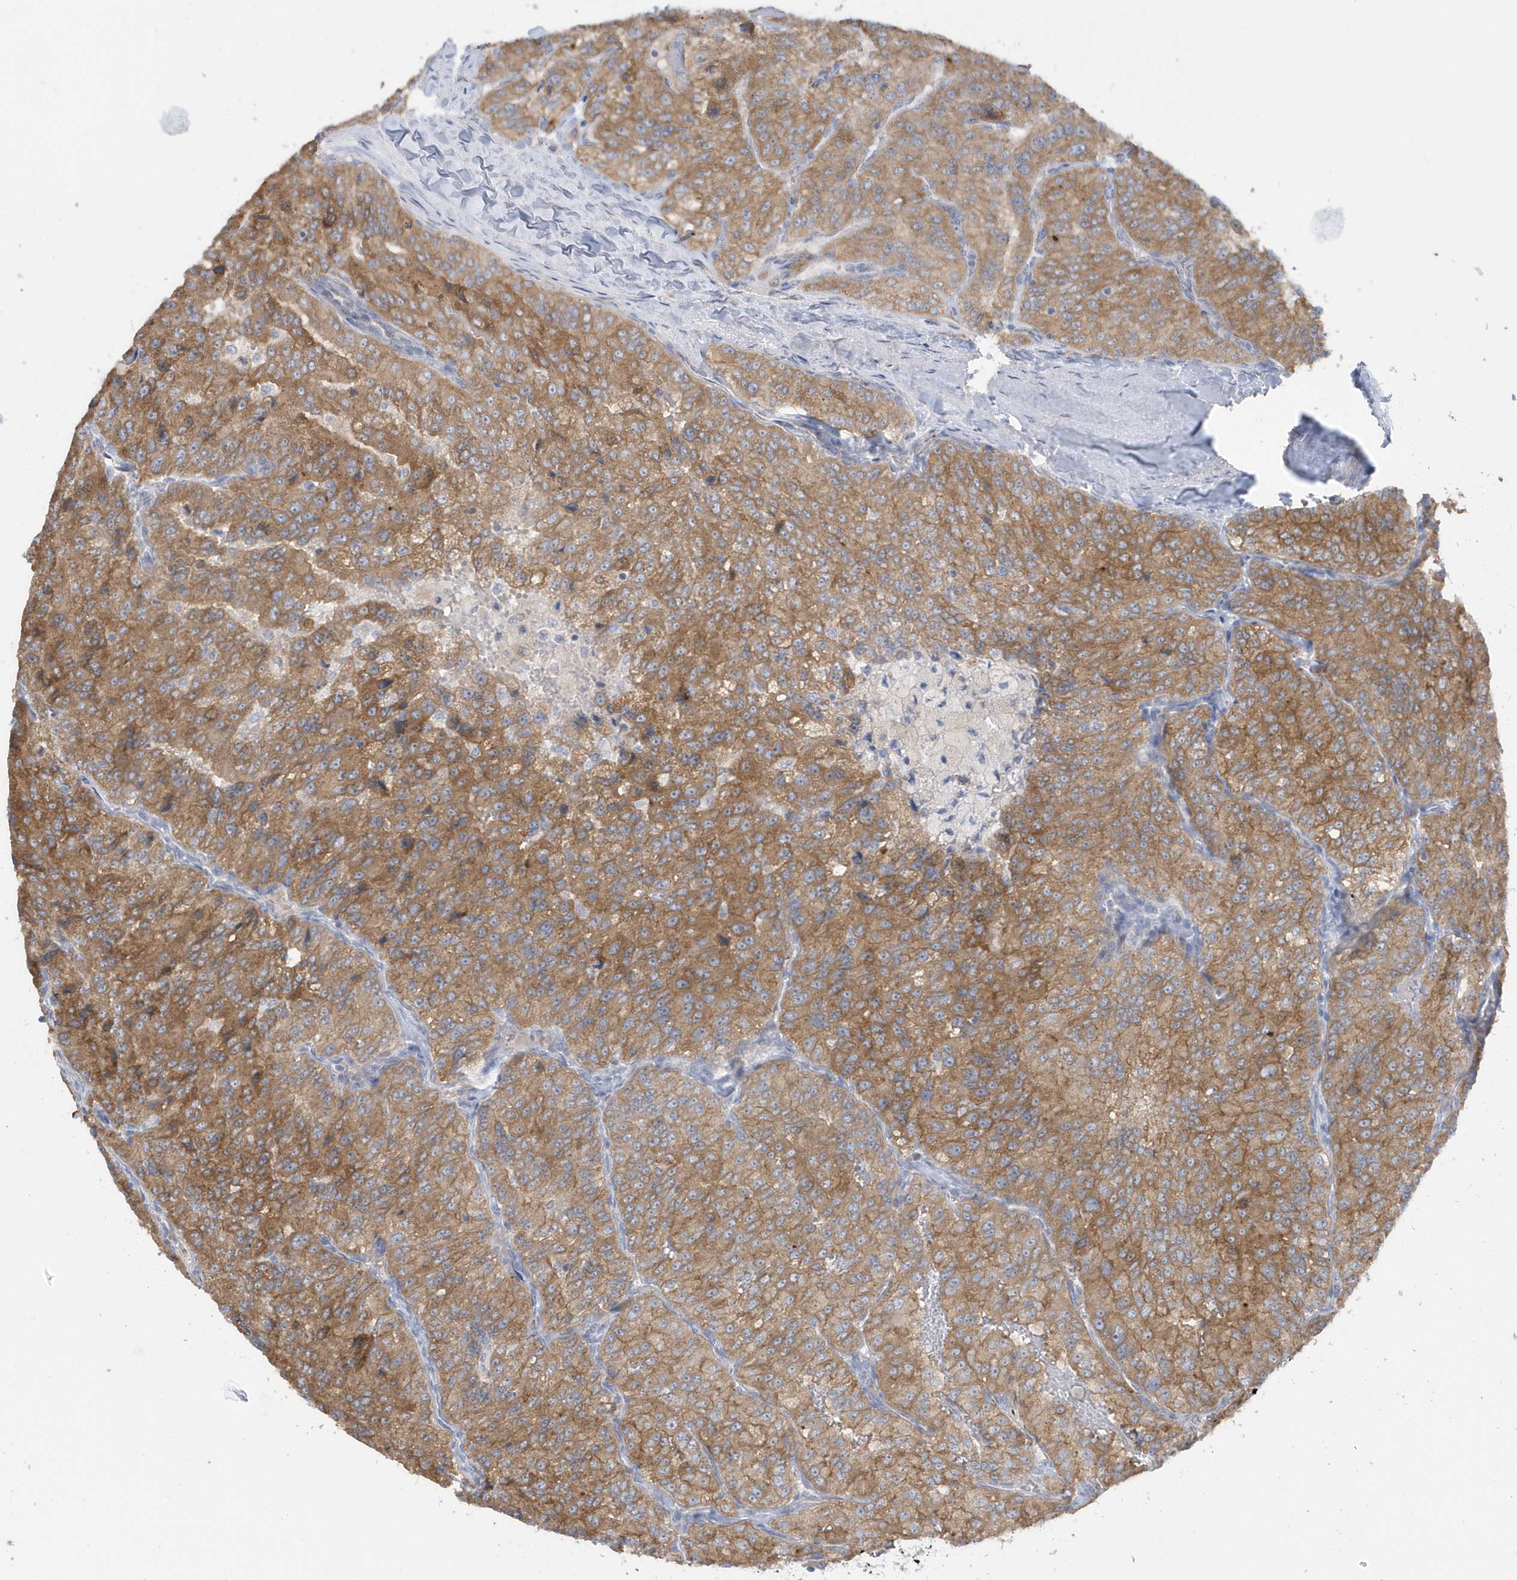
{"staining": {"intensity": "moderate", "quantity": ">75%", "location": "cytoplasmic/membranous"}, "tissue": "renal cancer", "cell_type": "Tumor cells", "image_type": "cancer", "snomed": [{"axis": "morphology", "description": "Adenocarcinoma, NOS"}, {"axis": "topography", "description": "Kidney"}], "caption": "DAB immunohistochemical staining of human renal cancer displays moderate cytoplasmic/membranous protein expression in about >75% of tumor cells. (DAB (3,3'-diaminobenzidine) IHC with brightfield microscopy, high magnification).", "gene": "RAB17", "patient": {"sex": "female", "age": 63}}